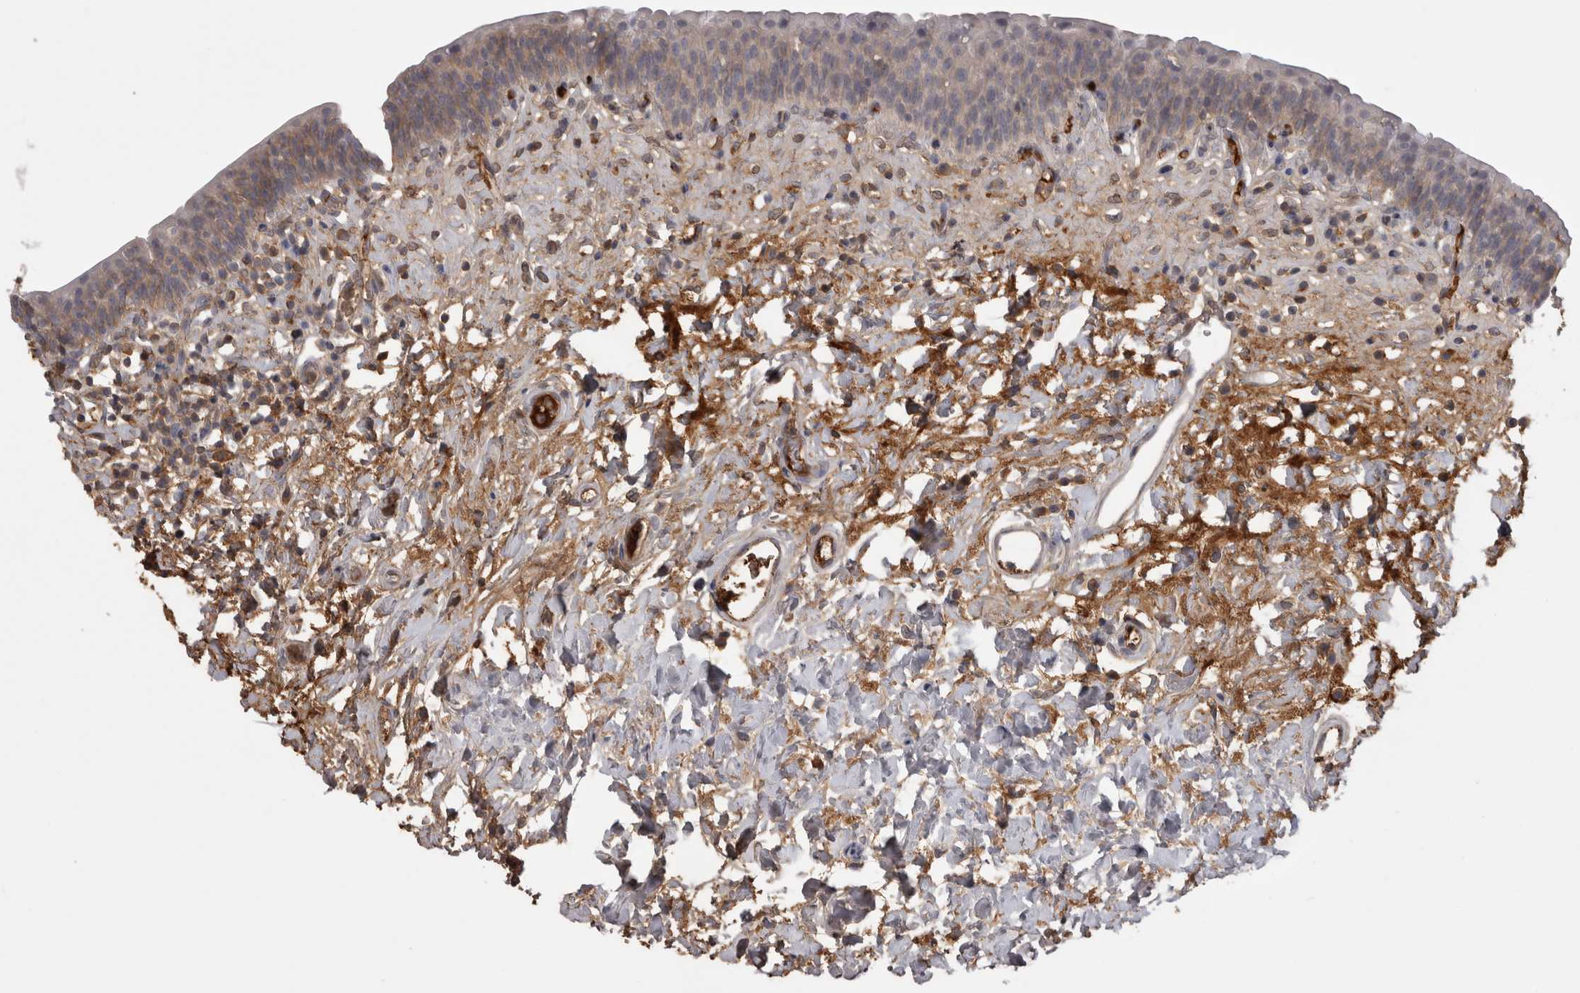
{"staining": {"intensity": "weak", "quantity": ">75%", "location": "cytoplasmic/membranous"}, "tissue": "urinary bladder", "cell_type": "Urothelial cells", "image_type": "normal", "snomed": [{"axis": "morphology", "description": "Normal tissue, NOS"}, {"axis": "topography", "description": "Urinary bladder"}], "caption": "Immunohistochemistry of normal urinary bladder reveals low levels of weak cytoplasmic/membranous positivity in approximately >75% of urothelial cells.", "gene": "SAA4", "patient": {"sex": "male", "age": 83}}